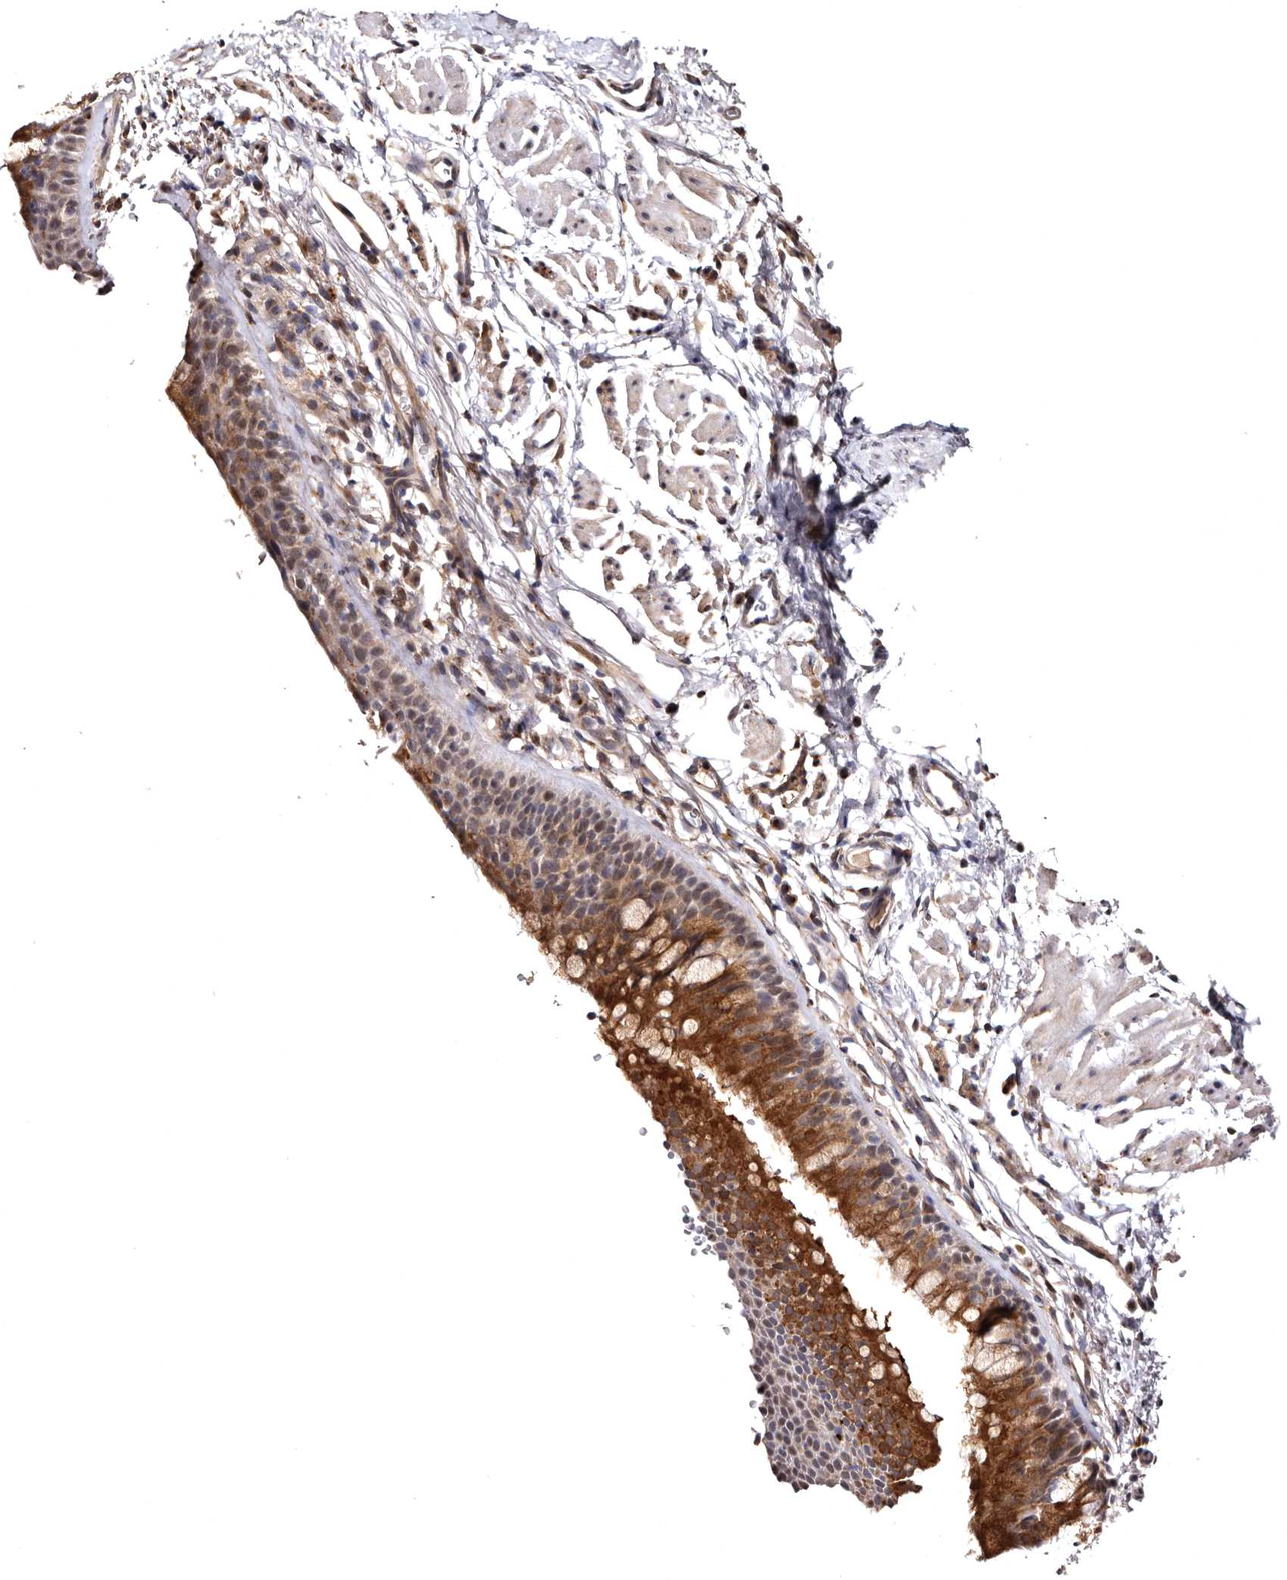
{"staining": {"intensity": "strong", "quantity": "25%-75%", "location": "cytoplasmic/membranous"}, "tissue": "bronchus", "cell_type": "Respiratory epithelial cells", "image_type": "normal", "snomed": [{"axis": "morphology", "description": "Normal tissue, NOS"}, {"axis": "topography", "description": "Cartilage tissue"}, {"axis": "topography", "description": "Bronchus"}], "caption": "Immunohistochemical staining of benign bronchus exhibits high levels of strong cytoplasmic/membranous expression in approximately 25%-75% of respiratory epithelial cells.", "gene": "FAM91A1", "patient": {"sex": "female", "age": 53}}